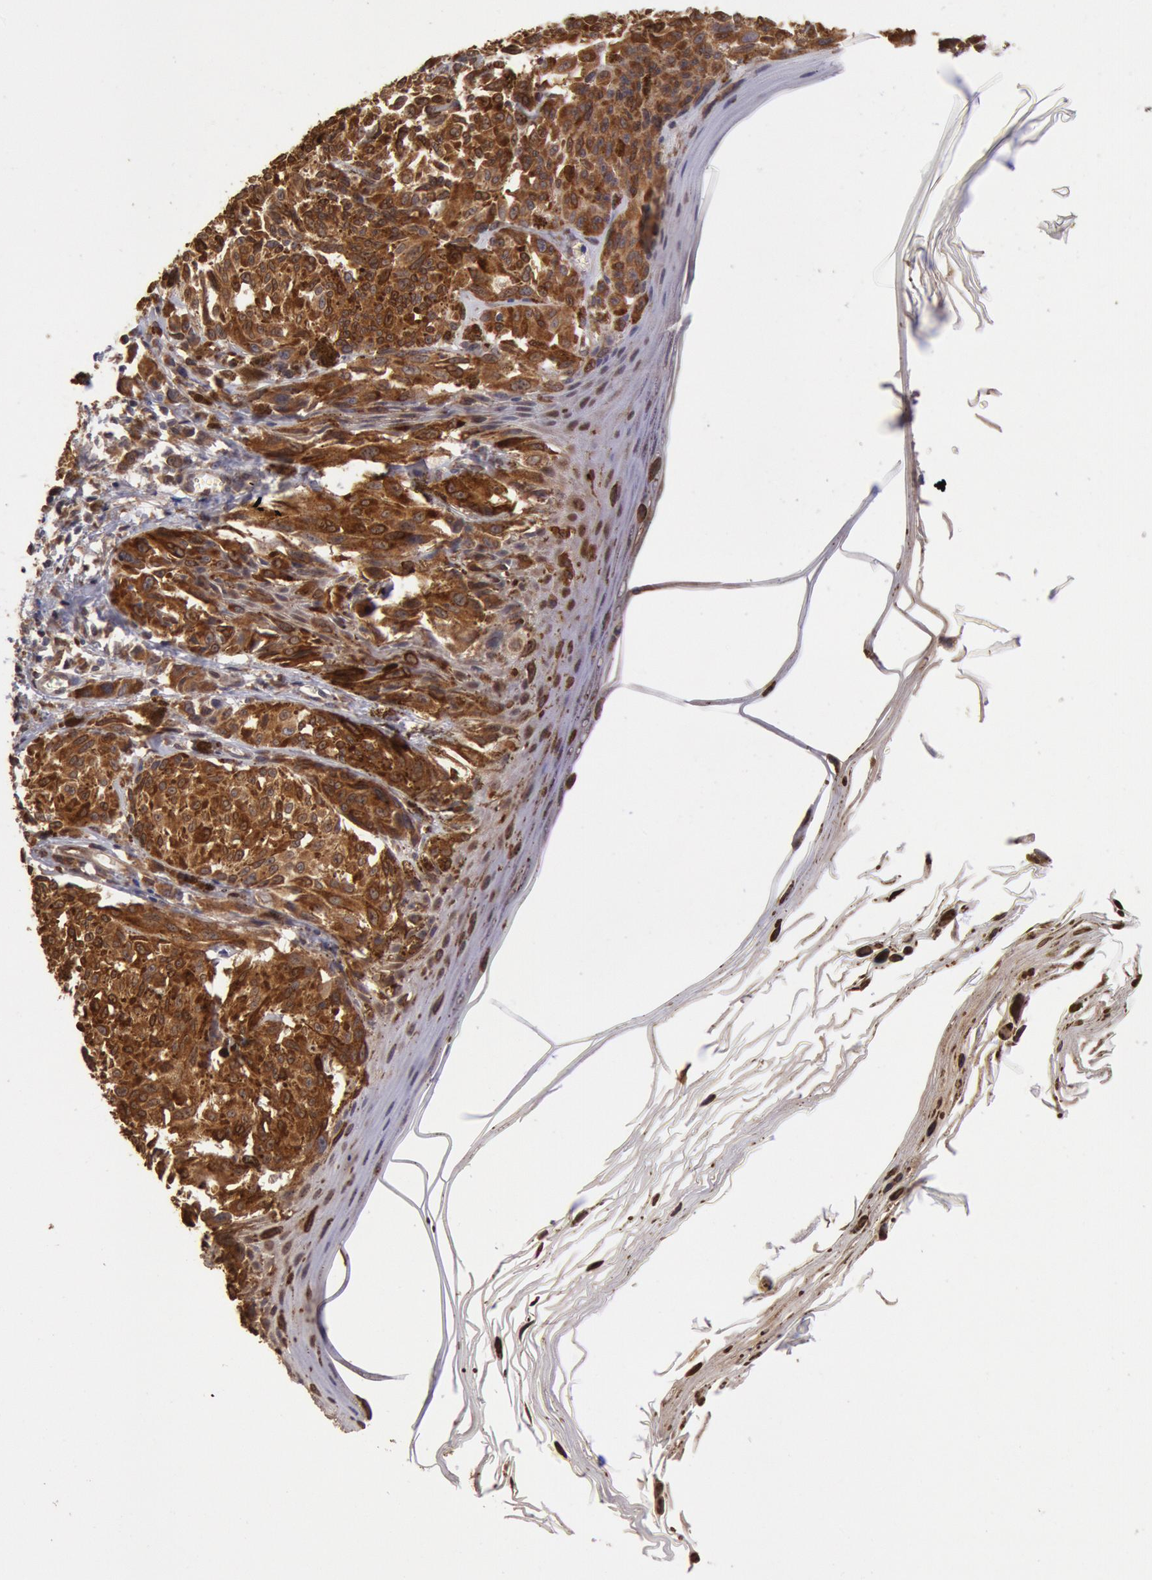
{"staining": {"intensity": "strong", "quantity": ">75%", "location": "cytoplasmic/membranous"}, "tissue": "melanoma", "cell_type": "Tumor cells", "image_type": "cancer", "snomed": [{"axis": "morphology", "description": "Malignant melanoma, NOS"}, {"axis": "topography", "description": "Skin"}], "caption": "Immunohistochemical staining of human melanoma reveals high levels of strong cytoplasmic/membranous protein positivity in about >75% of tumor cells. Using DAB (brown) and hematoxylin (blue) stains, captured at high magnification using brightfield microscopy.", "gene": "COMT", "patient": {"sex": "female", "age": 72}}